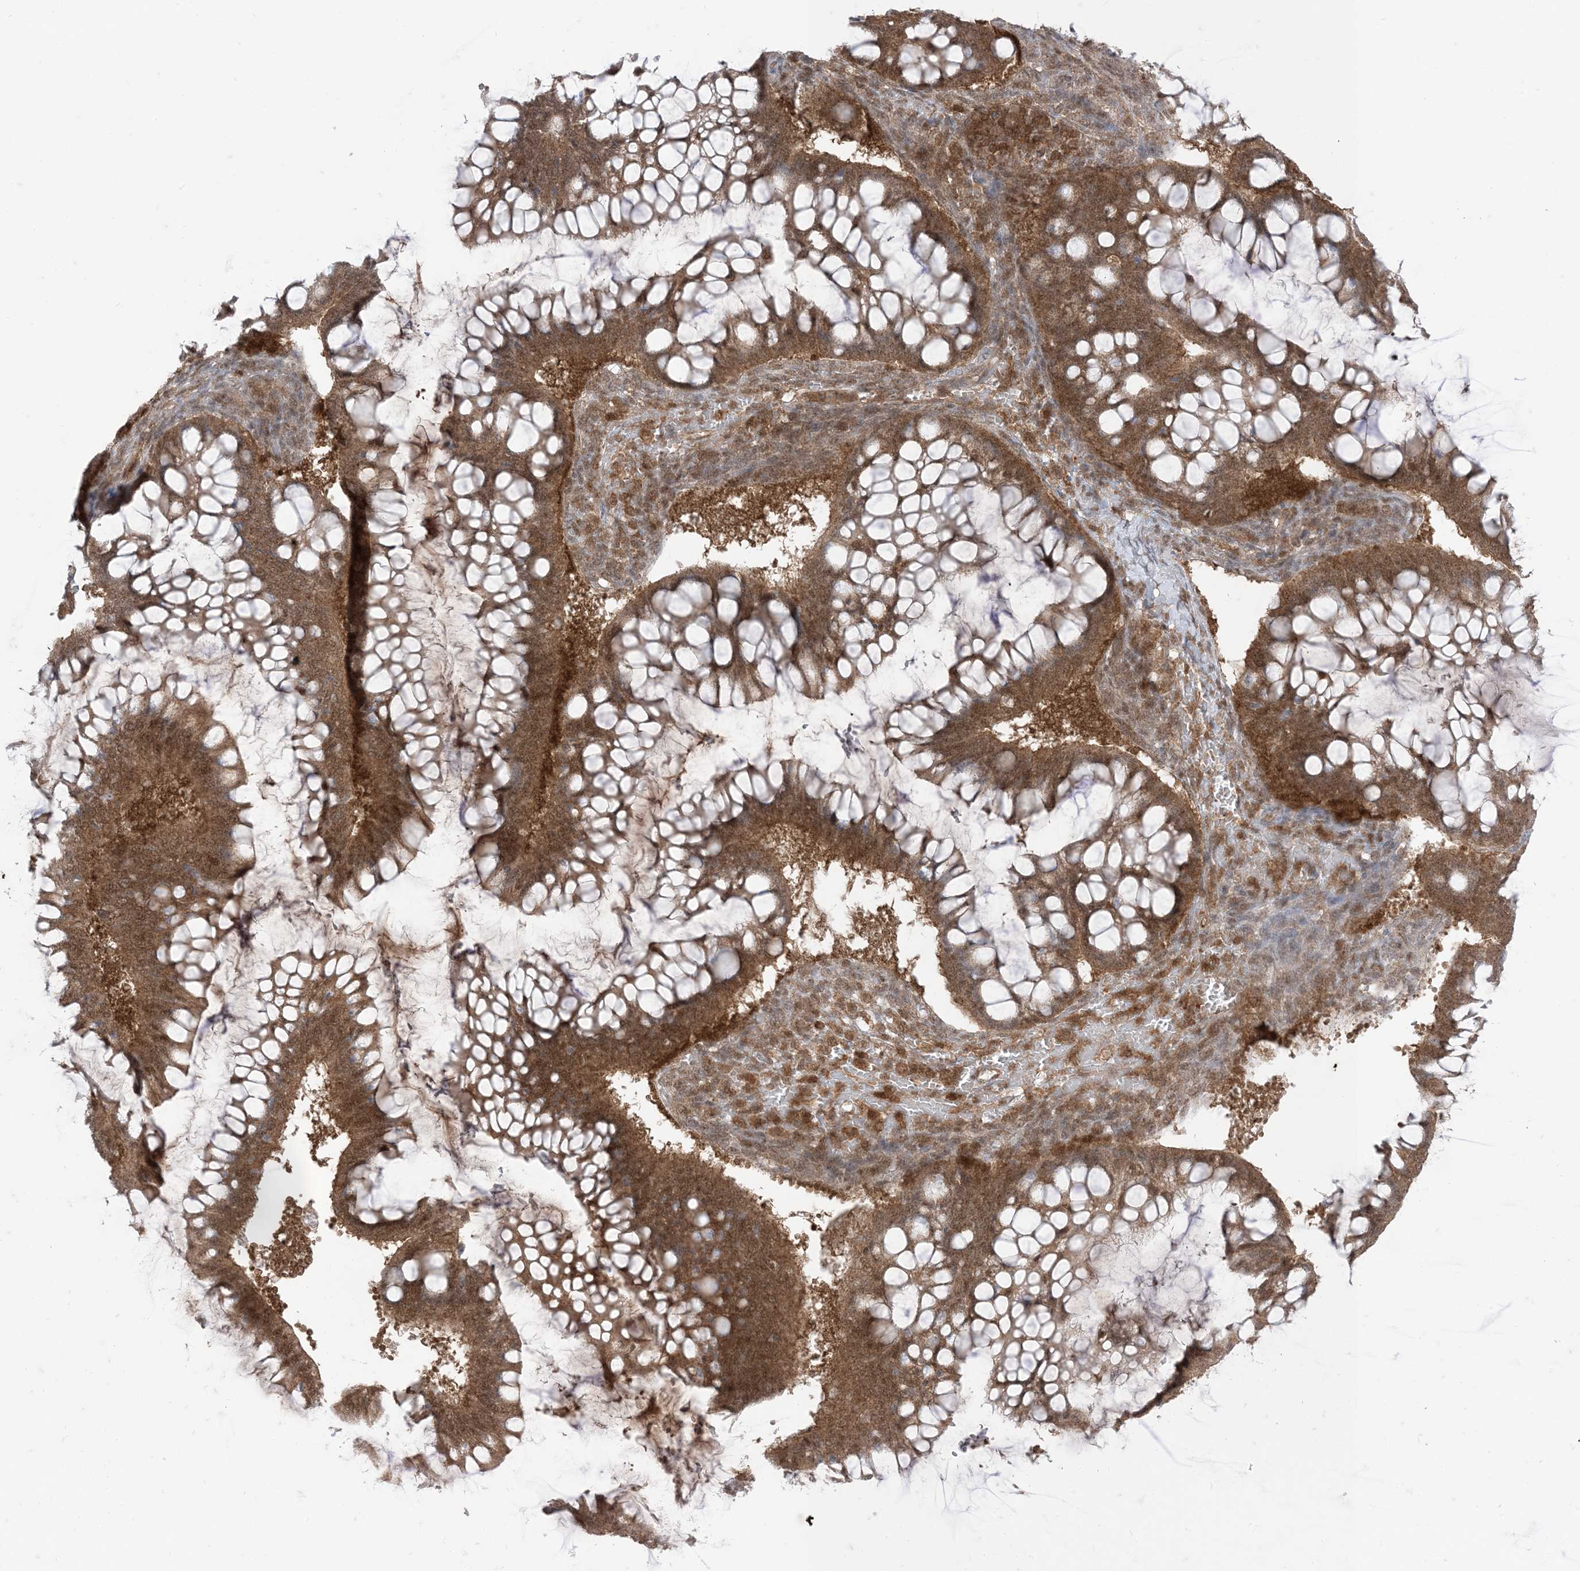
{"staining": {"intensity": "moderate", "quantity": ">75%", "location": "cytoplasmic/membranous,nuclear"}, "tissue": "ovarian cancer", "cell_type": "Tumor cells", "image_type": "cancer", "snomed": [{"axis": "morphology", "description": "Cystadenocarcinoma, mucinous, NOS"}, {"axis": "topography", "description": "Ovary"}], "caption": "Moderate cytoplasmic/membranous and nuclear staining is appreciated in approximately >75% of tumor cells in ovarian cancer (mucinous cystadenocarcinoma). The staining was performed using DAB (3,3'-diaminobenzidine) to visualize the protein expression in brown, while the nuclei were stained in blue with hematoxylin (Magnification: 20x).", "gene": "PTPA", "patient": {"sex": "female", "age": 73}}